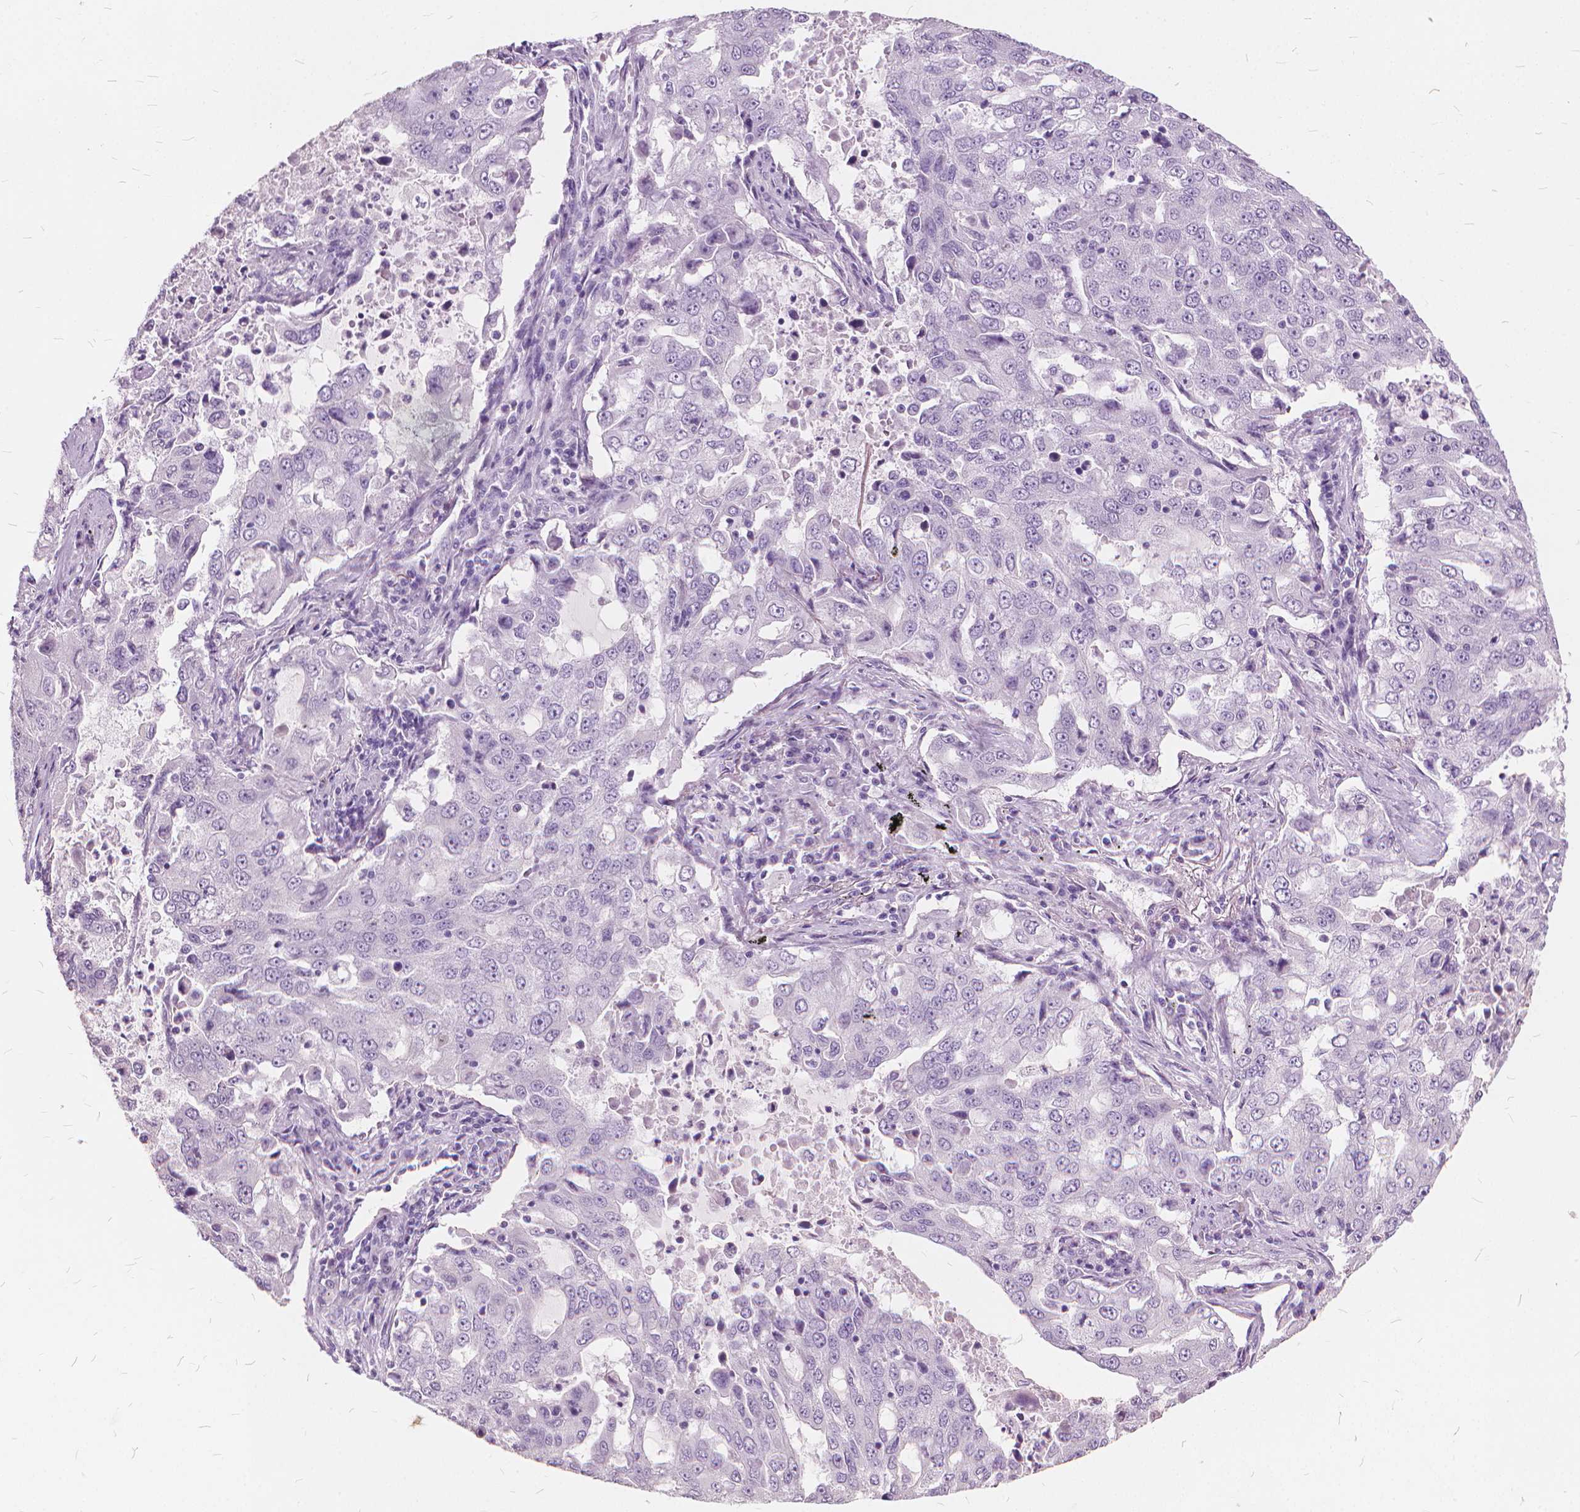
{"staining": {"intensity": "negative", "quantity": "none", "location": "none"}, "tissue": "lung cancer", "cell_type": "Tumor cells", "image_type": "cancer", "snomed": [{"axis": "morphology", "description": "Adenocarcinoma, NOS"}, {"axis": "topography", "description": "Lung"}], "caption": "A micrograph of lung adenocarcinoma stained for a protein exhibits no brown staining in tumor cells.", "gene": "DNM1", "patient": {"sex": "female", "age": 61}}